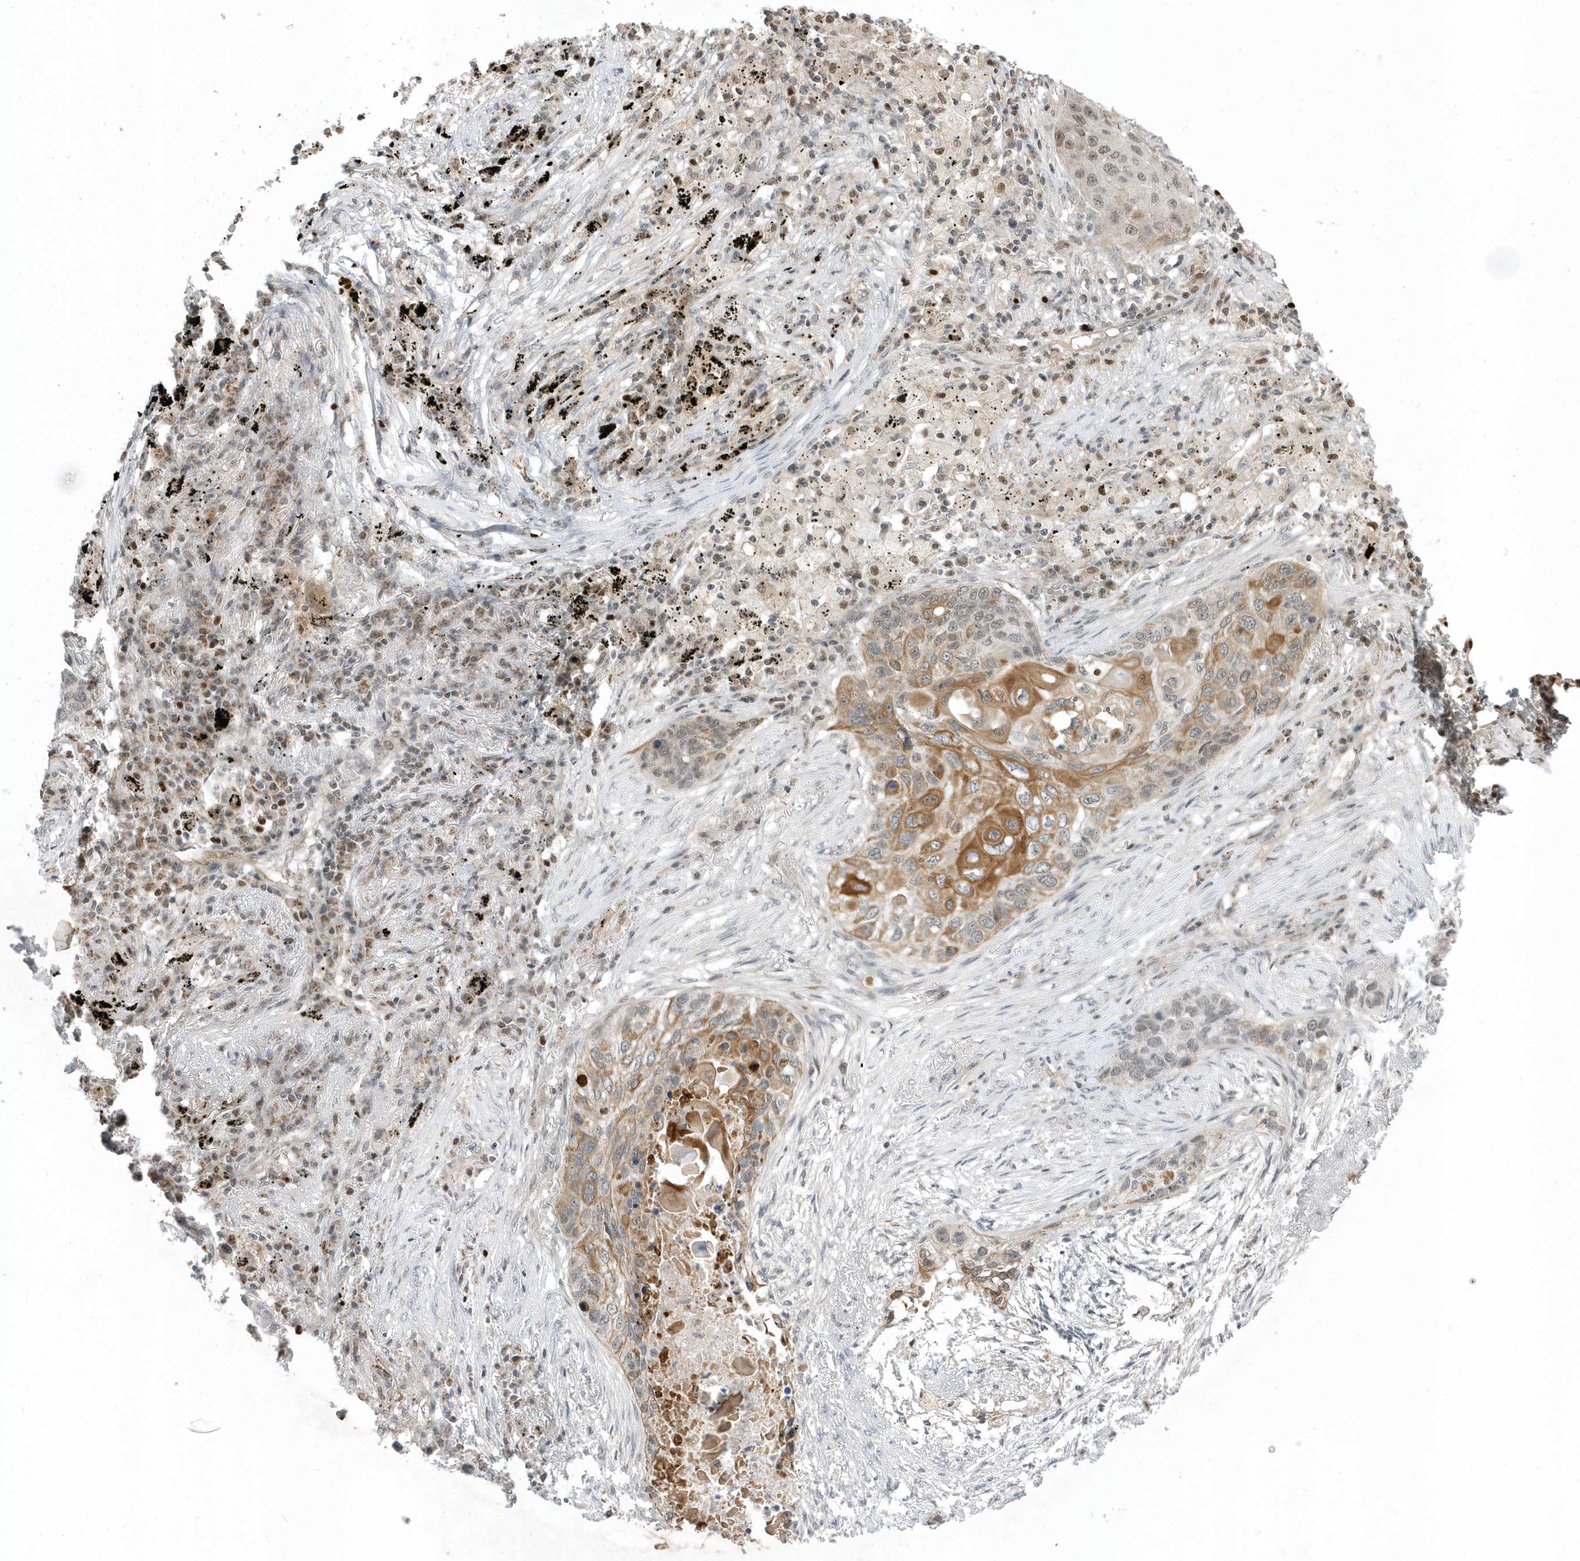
{"staining": {"intensity": "moderate", "quantity": ">75%", "location": "cytoplasmic/membranous,nuclear"}, "tissue": "lung cancer", "cell_type": "Tumor cells", "image_type": "cancer", "snomed": [{"axis": "morphology", "description": "Squamous cell carcinoma, NOS"}, {"axis": "topography", "description": "Lung"}], "caption": "Lung cancer (squamous cell carcinoma) stained for a protein shows moderate cytoplasmic/membranous and nuclear positivity in tumor cells.", "gene": "ZNF740", "patient": {"sex": "female", "age": 63}}